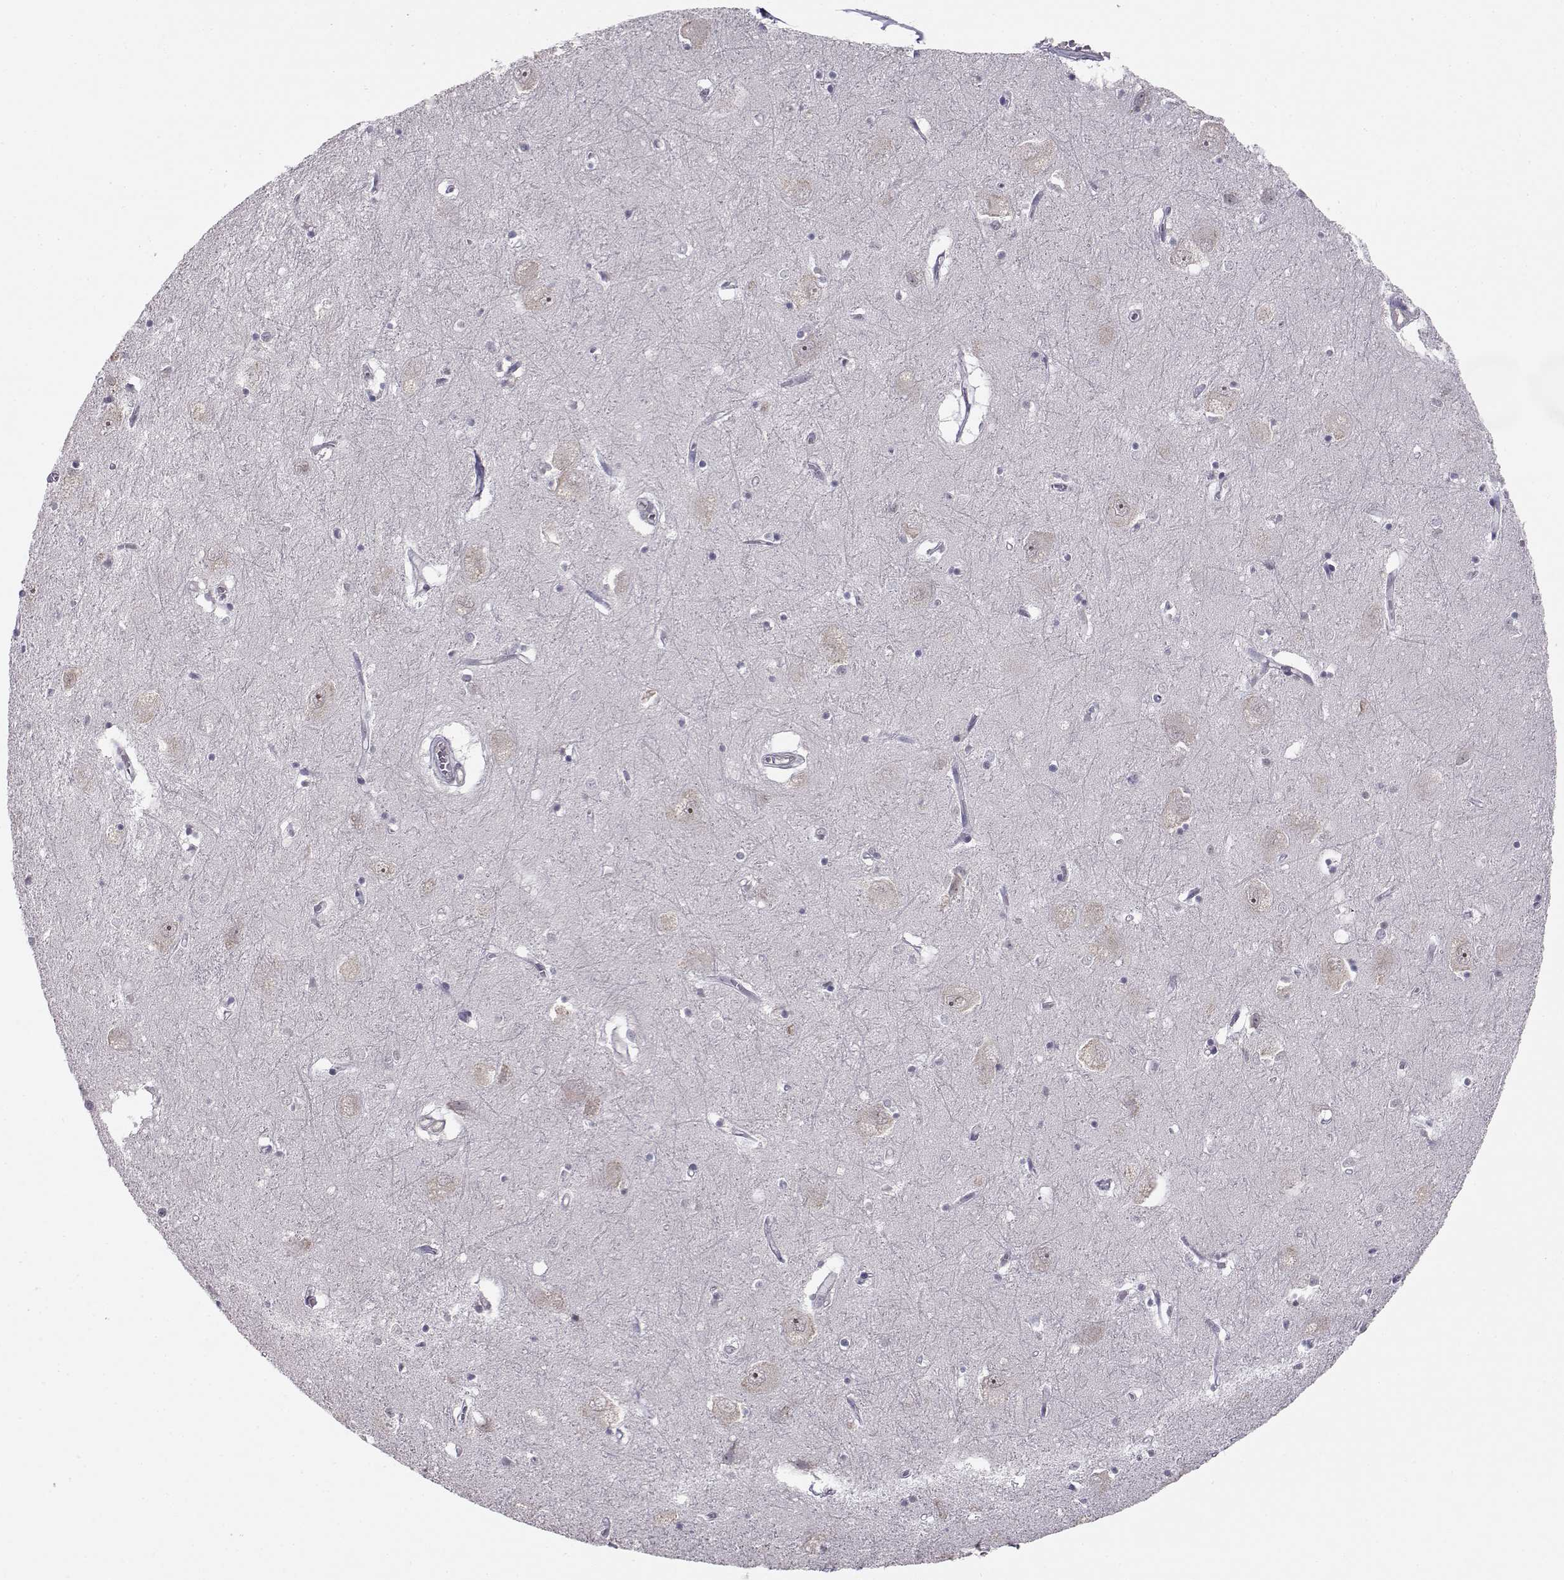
{"staining": {"intensity": "negative", "quantity": "none", "location": "none"}, "tissue": "caudate", "cell_type": "Glial cells", "image_type": "normal", "snomed": [{"axis": "morphology", "description": "Normal tissue, NOS"}, {"axis": "topography", "description": "Lateral ventricle wall"}], "caption": "Protein analysis of benign caudate exhibits no significant expression in glial cells.", "gene": "KIF13B", "patient": {"sex": "male", "age": 54}}